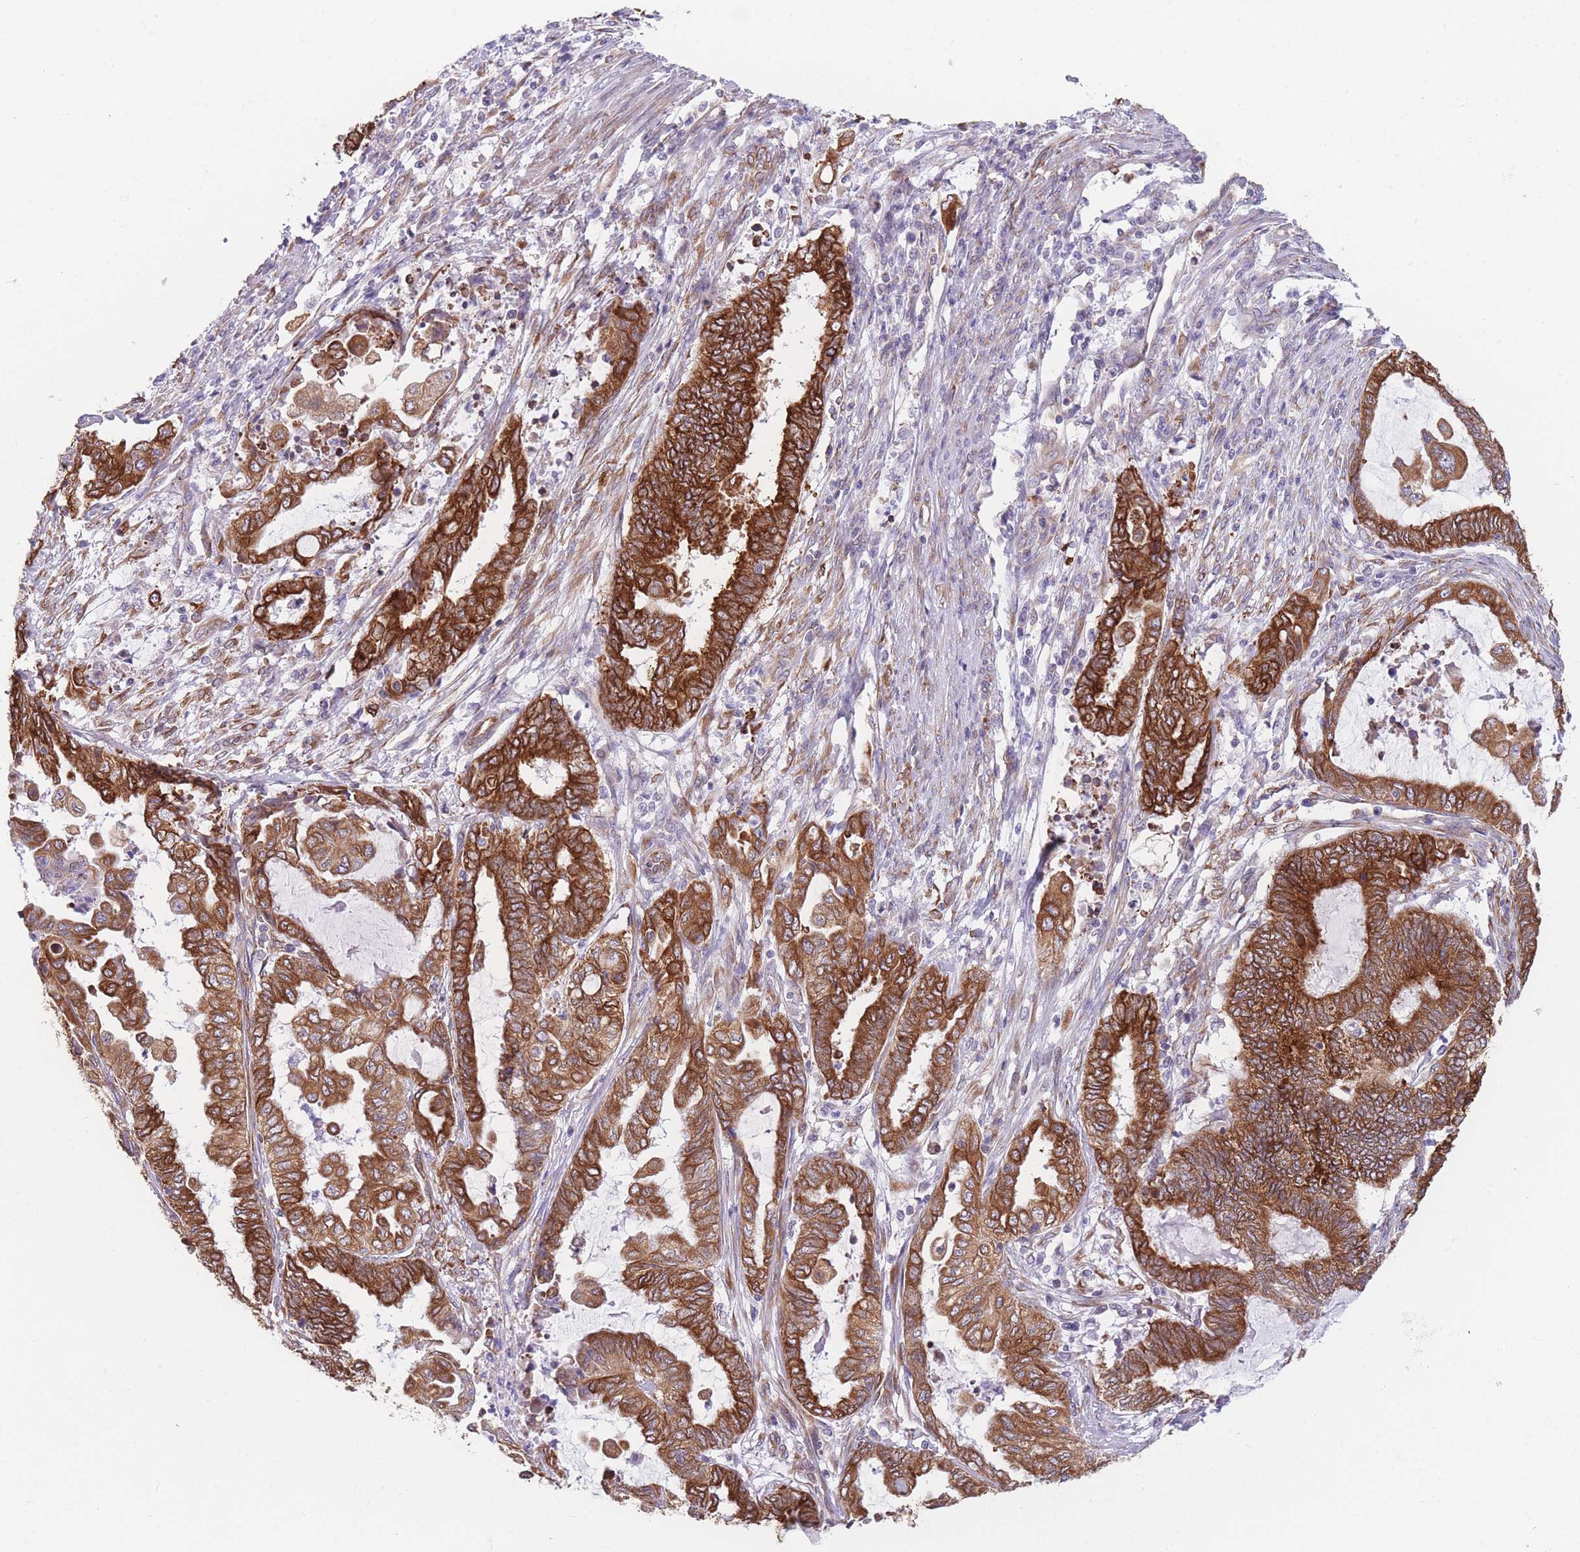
{"staining": {"intensity": "strong", "quantity": ">75%", "location": "cytoplasmic/membranous"}, "tissue": "endometrial cancer", "cell_type": "Tumor cells", "image_type": "cancer", "snomed": [{"axis": "morphology", "description": "Adenocarcinoma, NOS"}, {"axis": "topography", "description": "Uterus"}, {"axis": "topography", "description": "Endometrium"}], "caption": "Immunohistochemical staining of endometrial cancer (adenocarcinoma) exhibits strong cytoplasmic/membranous protein positivity in about >75% of tumor cells. (Brightfield microscopy of DAB IHC at high magnification).", "gene": "AK9", "patient": {"sex": "female", "age": 70}}